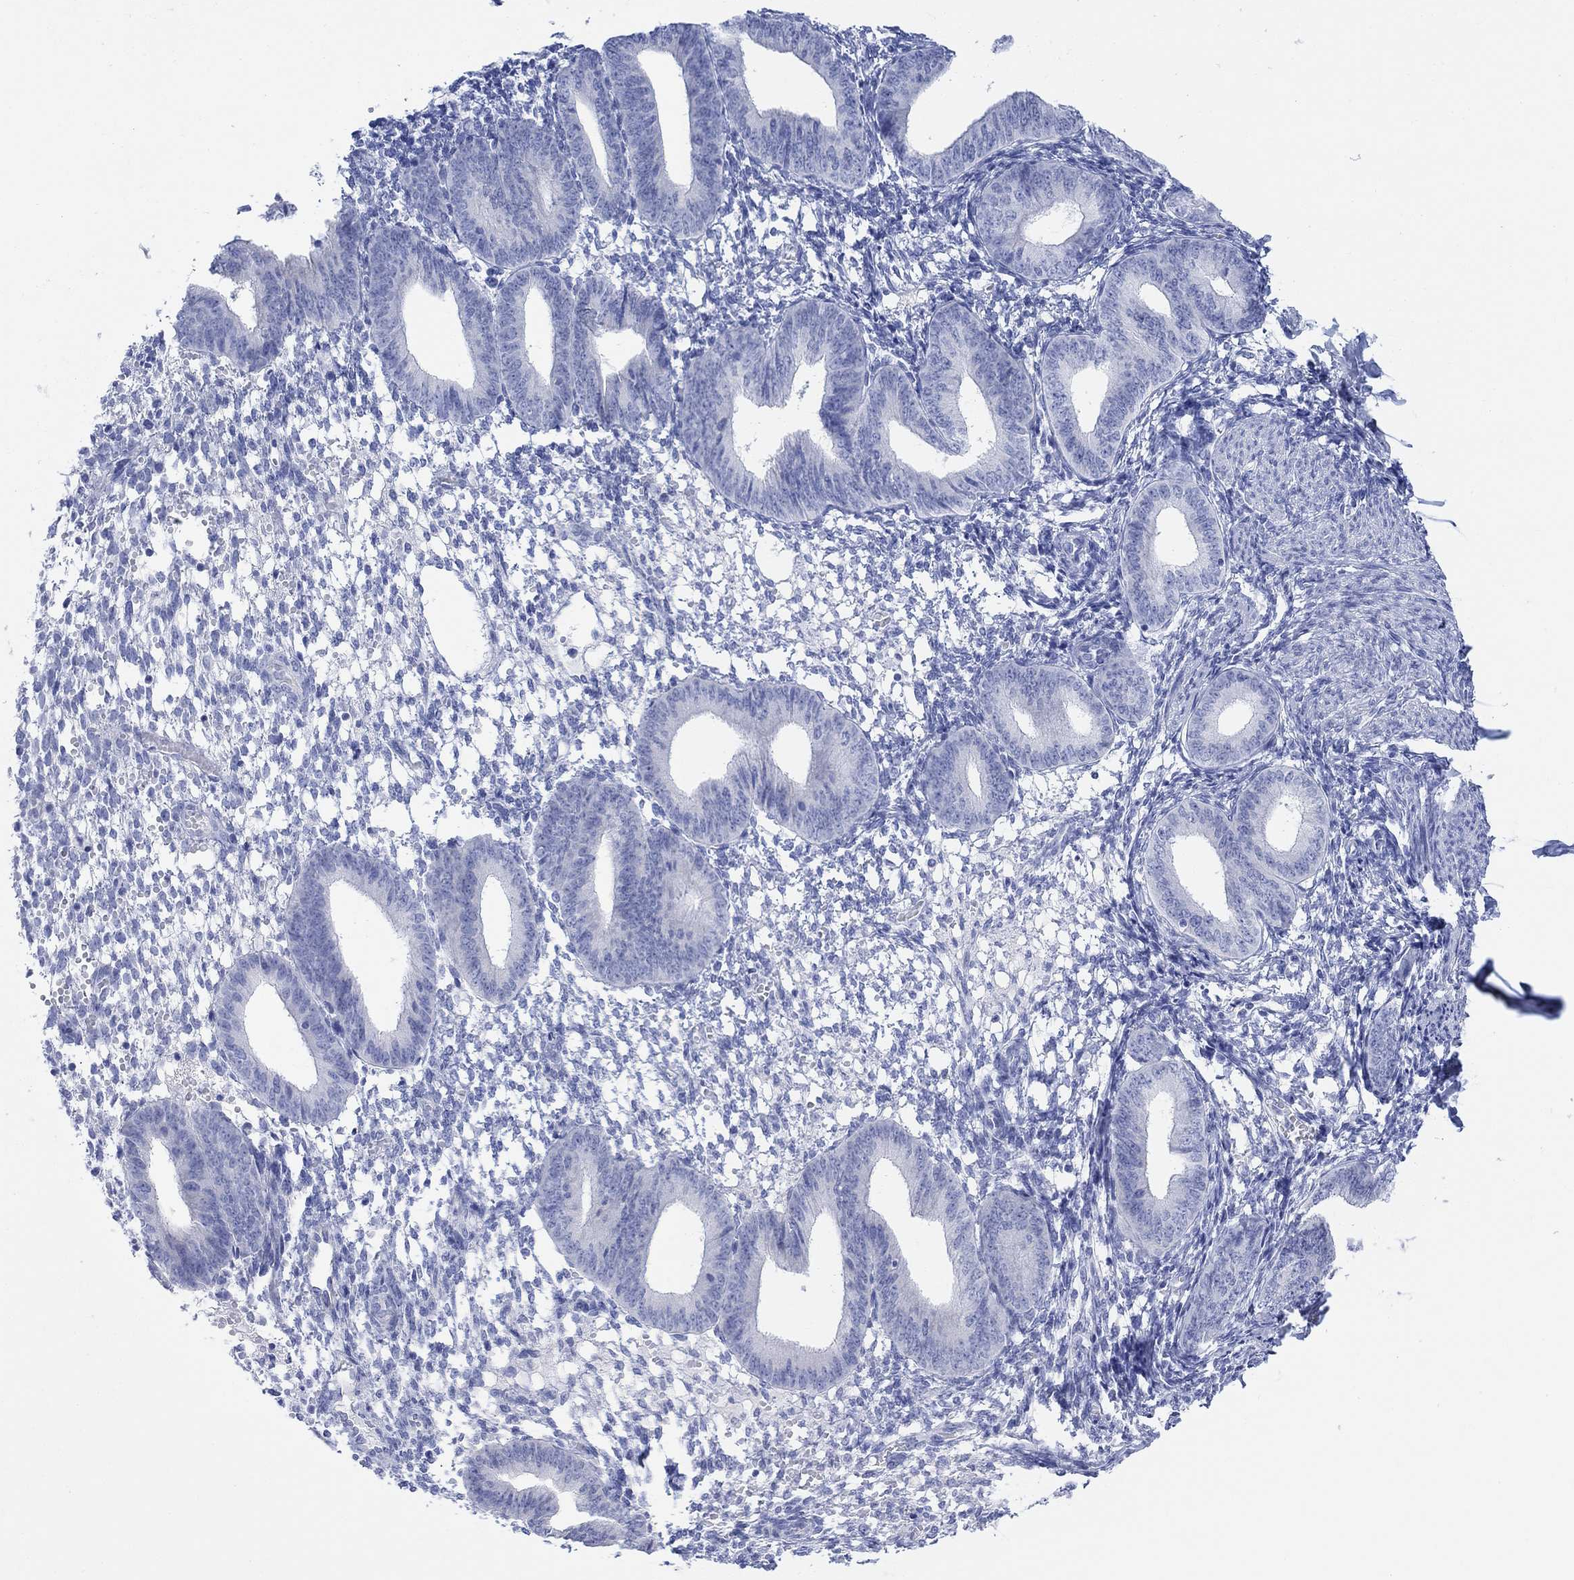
{"staining": {"intensity": "negative", "quantity": "none", "location": "none"}, "tissue": "endometrium", "cell_type": "Cells in endometrial stroma", "image_type": "normal", "snomed": [{"axis": "morphology", "description": "Normal tissue, NOS"}, {"axis": "topography", "description": "Endometrium"}], "caption": "IHC of normal endometrium shows no positivity in cells in endometrial stroma.", "gene": "GNG13", "patient": {"sex": "female", "age": 39}}